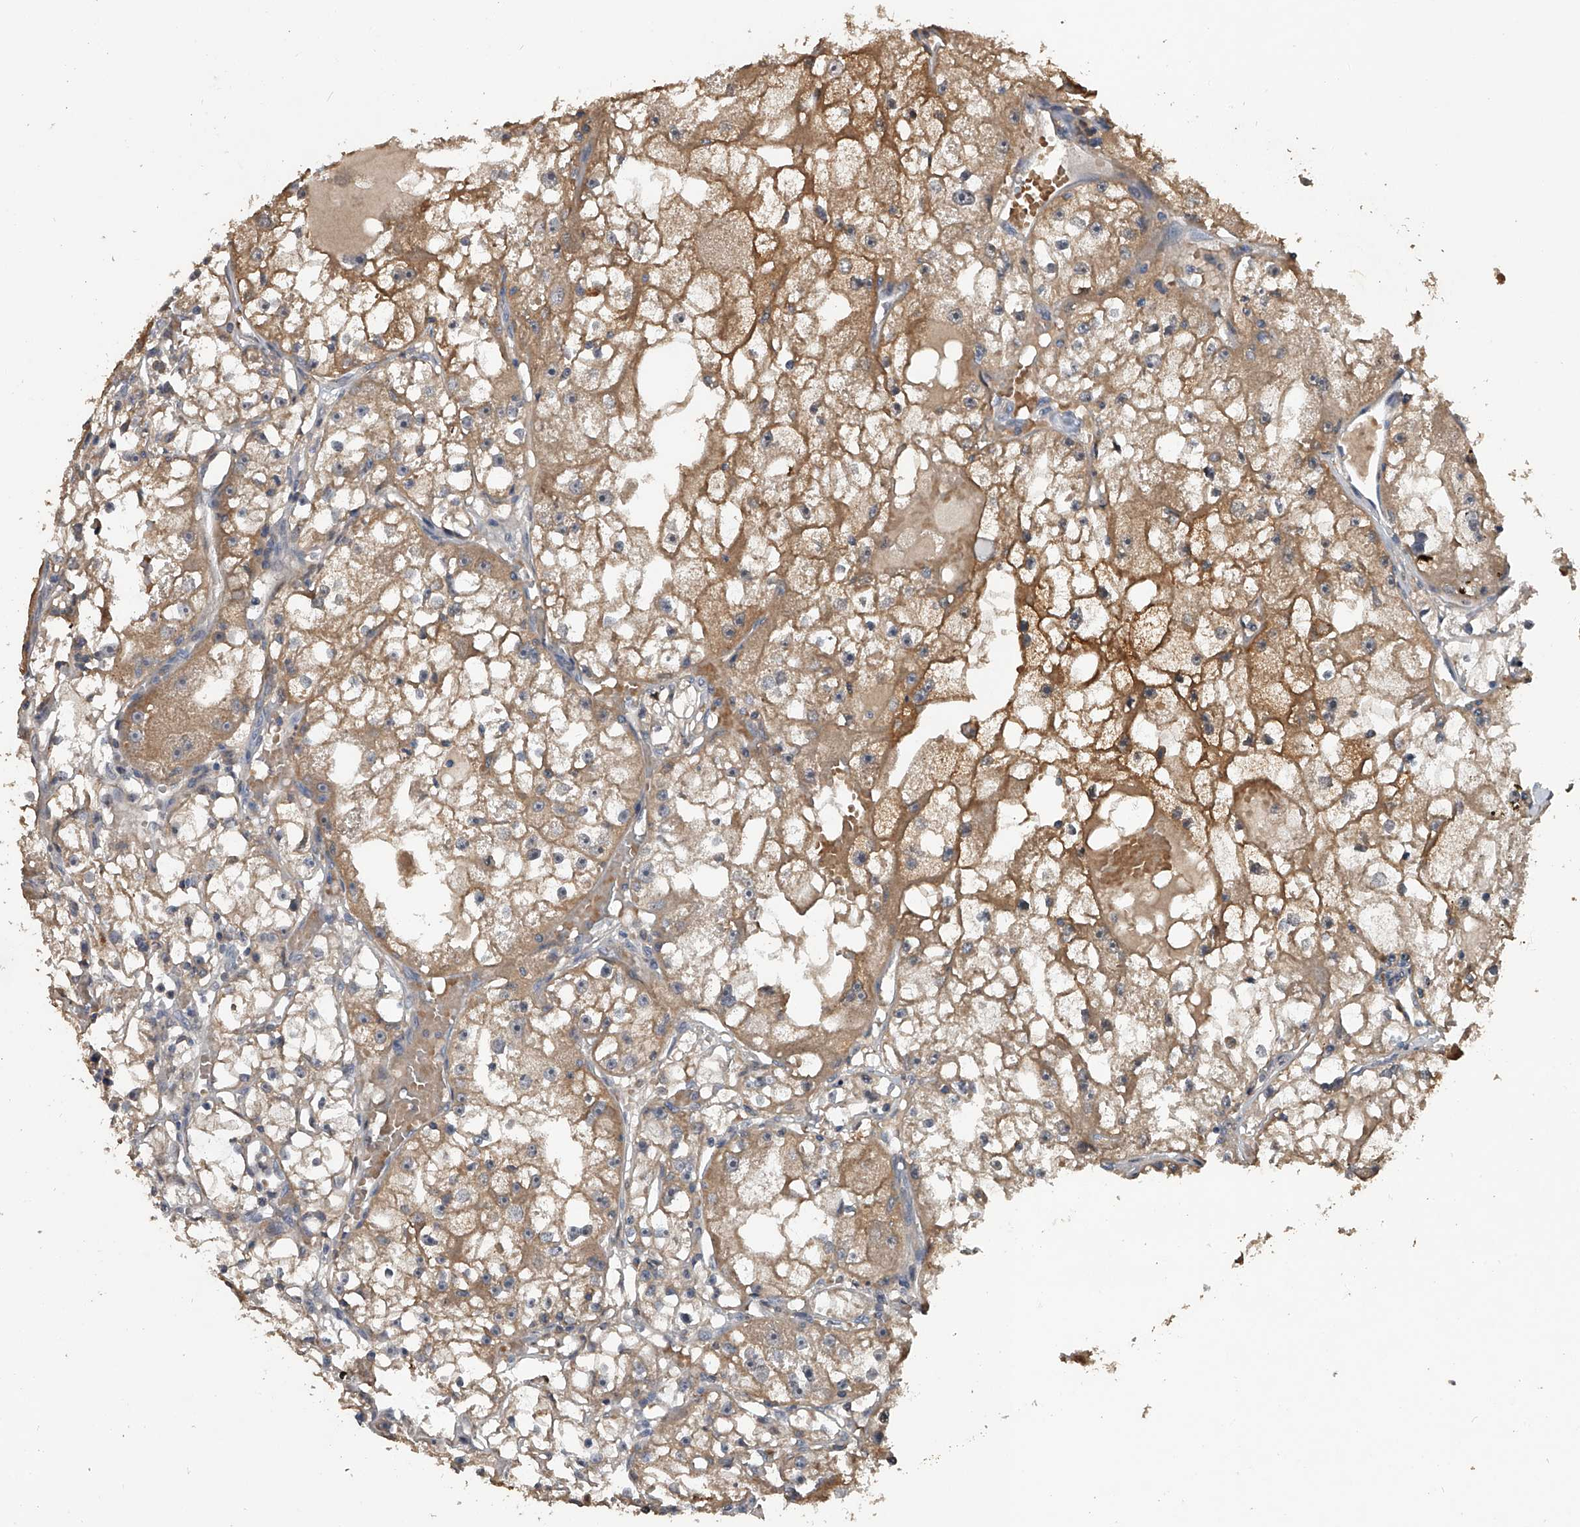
{"staining": {"intensity": "moderate", "quantity": ">75%", "location": "cytoplasmic/membranous"}, "tissue": "renal cancer", "cell_type": "Tumor cells", "image_type": "cancer", "snomed": [{"axis": "morphology", "description": "Adenocarcinoma, NOS"}, {"axis": "topography", "description": "Kidney"}], "caption": "High-magnification brightfield microscopy of renal adenocarcinoma stained with DAB (brown) and counterstained with hematoxylin (blue). tumor cells exhibit moderate cytoplasmic/membranous staining is identified in approximately>75% of cells.", "gene": "DOCK9", "patient": {"sex": "male", "age": 56}}